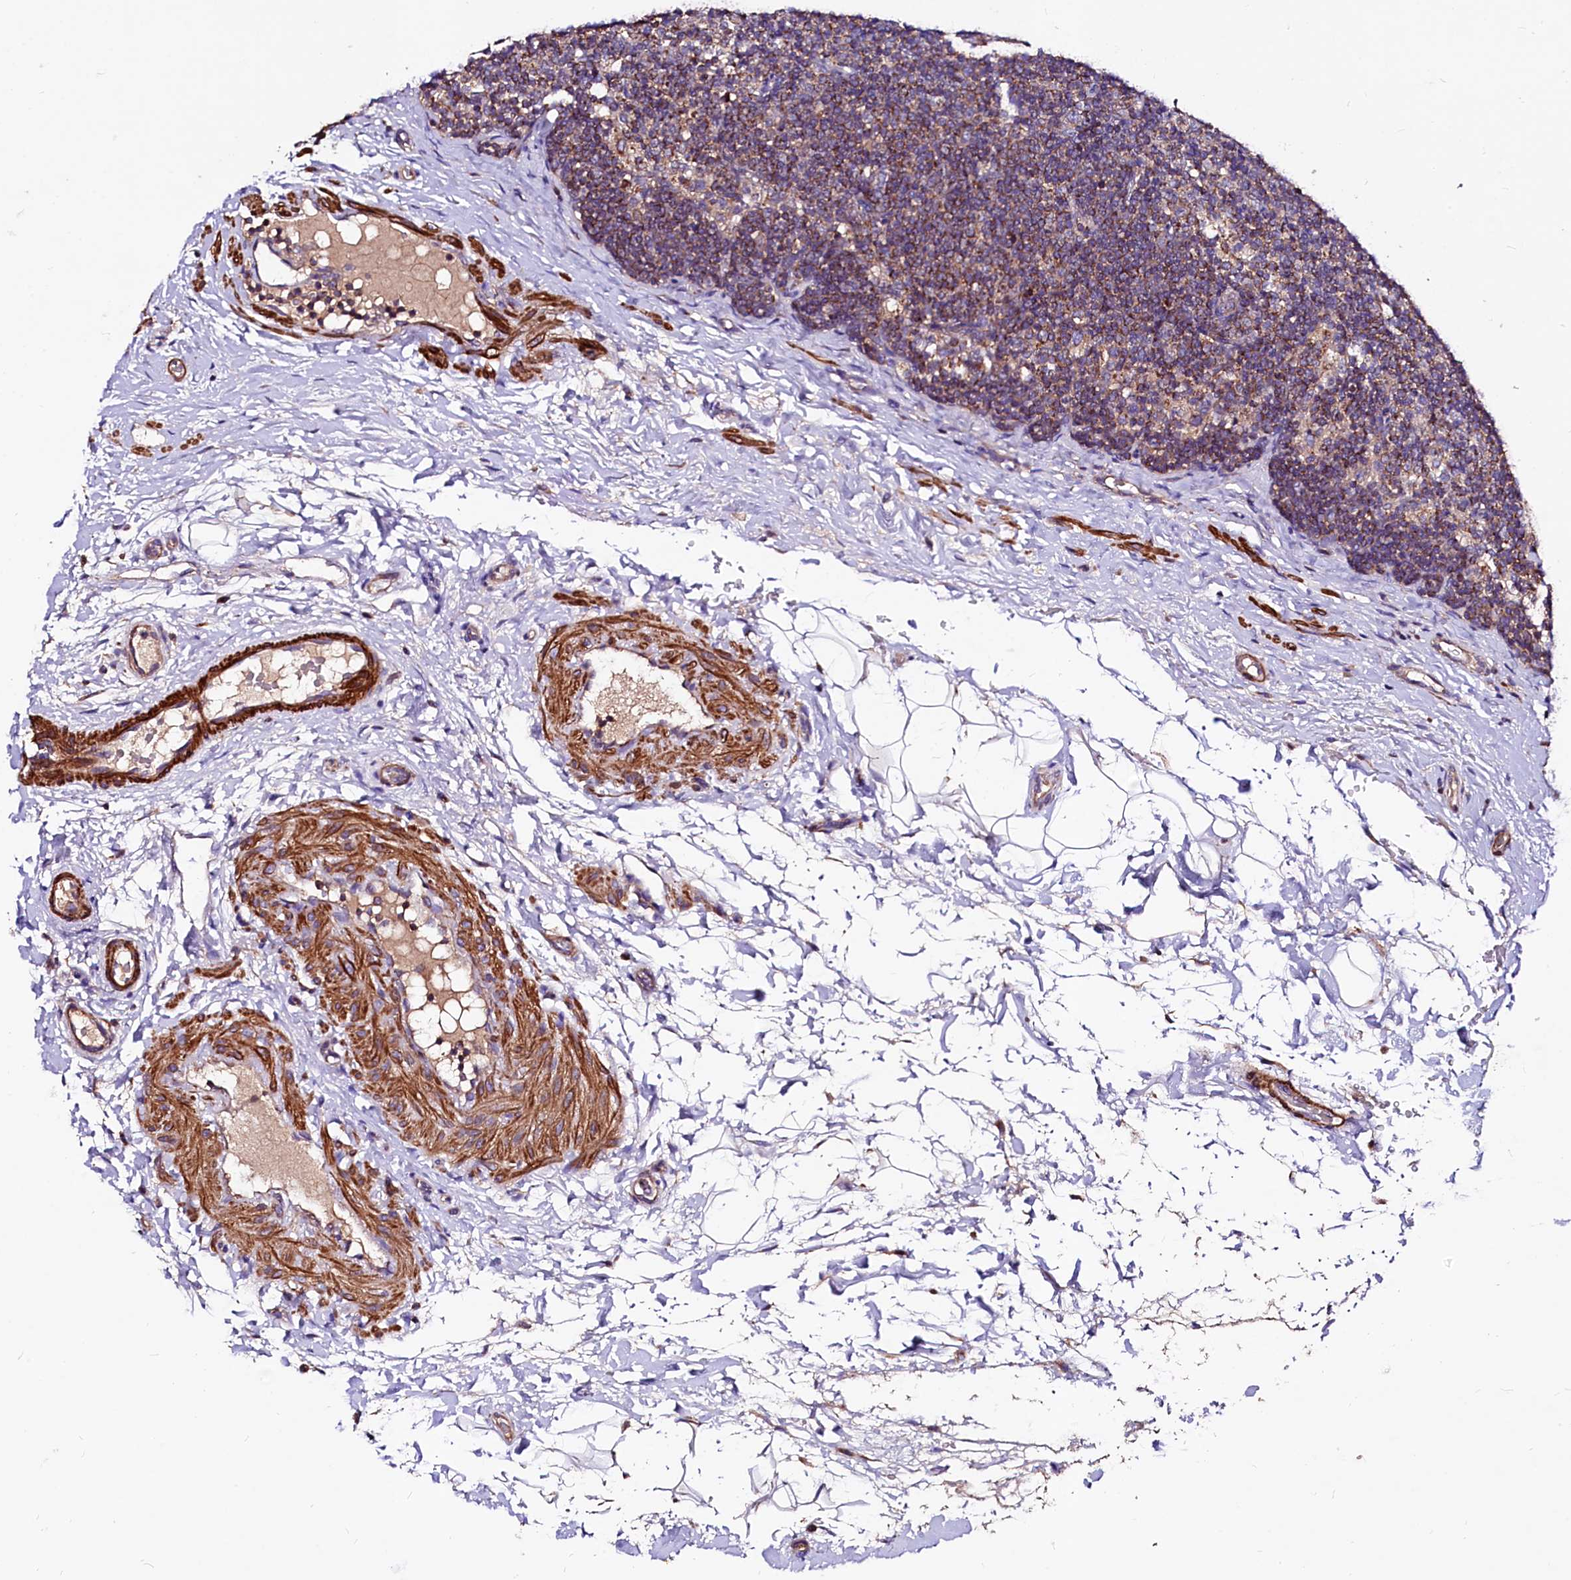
{"staining": {"intensity": "weak", "quantity": "<25%", "location": "cytoplasmic/membranous"}, "tissue": "lymph node", "cell_type": "Germinal center cells", "image_type": "normal", "snomed": [{"axis": "morphology", "description": "Normal tissue, NOS"}, {"axis": "topography", "description": "Lymph node"}], "caption": "The micrograph reveals no staining of germinal center cells in normal lymph node.", "gene": "CIAO3", "patient": {"sex": "female", "age": 22}}